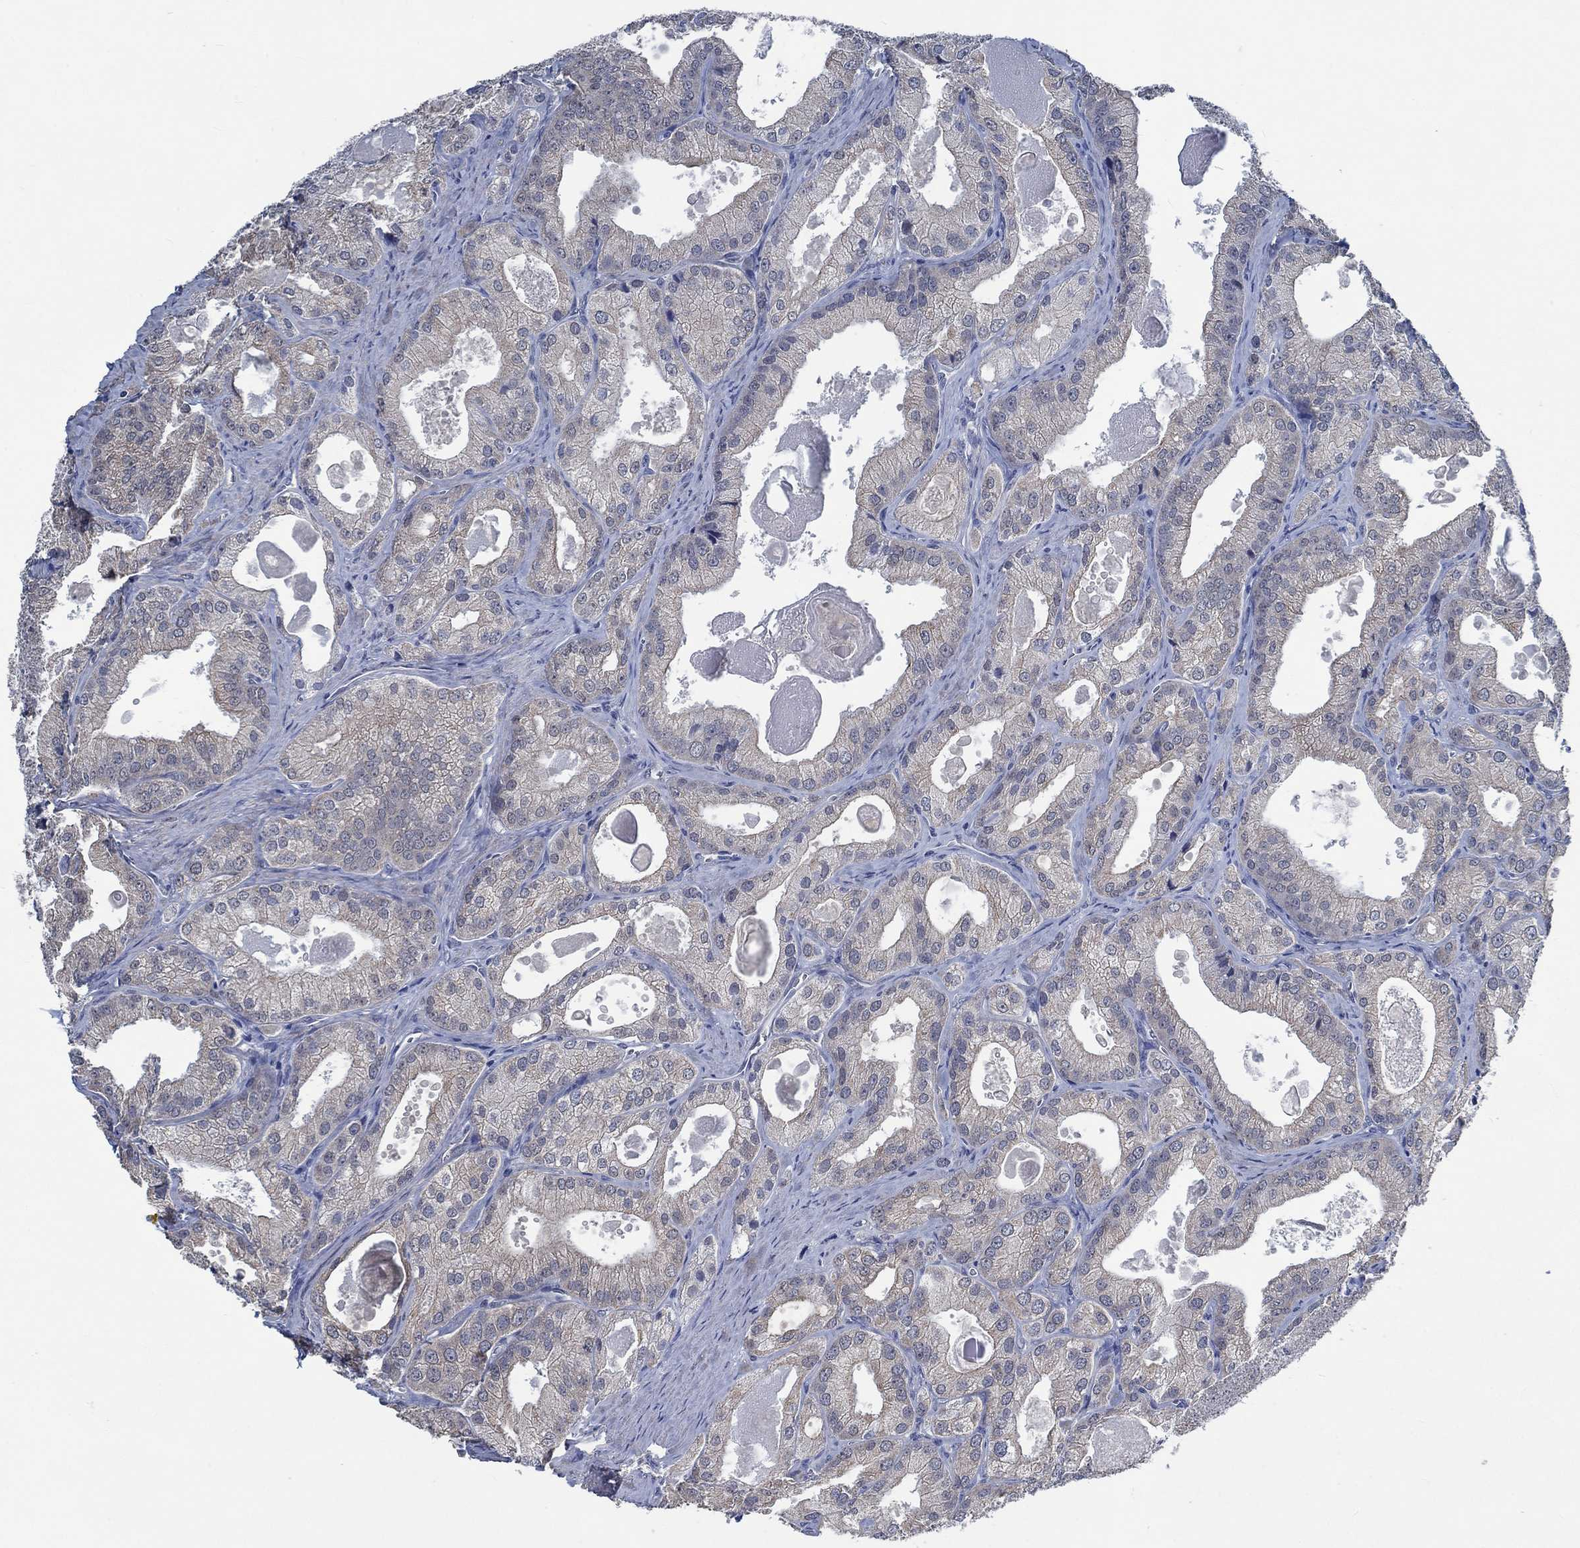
{"staining": {"intensity": "negative", "quantity": "none", "location": "none"}, "tissue": "prostate cancer", "cell_type": "Tumor cells", "image_type": "cancer", "snomed": [{"axis": "morphology", "description": "Adenocarcinoma, NOS"}, {"axis": "morphology", "description": "Adenocarcinoma, High grade"}, {"axis": "topography", "description": "Prostate"}], "caption": "Immunohistochemistry of human prostate adenocarcinoma demonstrates no positivity in tumor cells.", "gene": "OBSCN", "patient": {"sex": "male", "age": 70}}